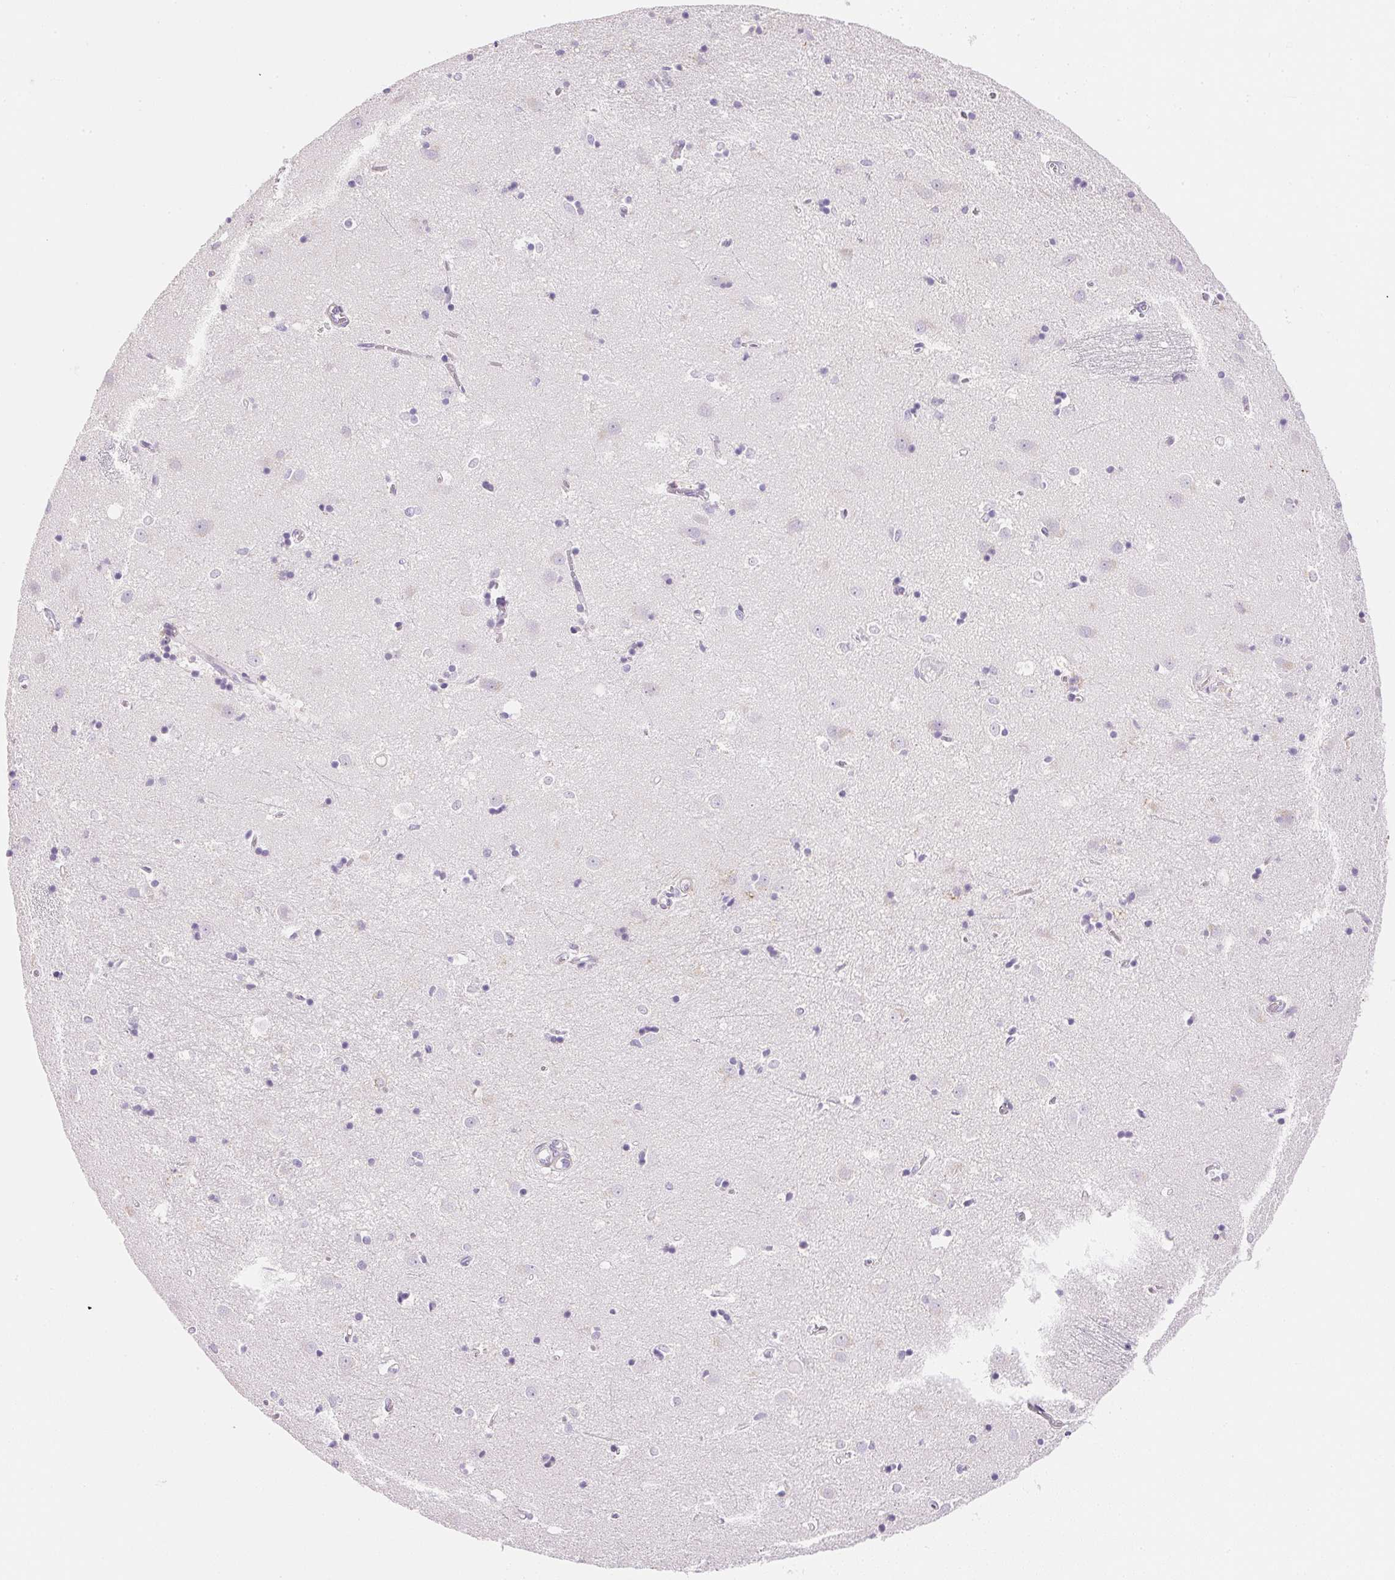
{"staining": {"intensity": "negative", "quantity": "none", "location": "none"}, "tissue": "caudate", "cell_type": "Glial cells", "image_type": "normal", "snomed": [{"axis": "morphology", "description": "Normal tissue, NOS"}, {"axis": "topography", "description": "Lateral ventricle wall"}], "caption": "The image exhibits no significant positivity in glial cells of caudate.", "gene": "KCNE2", "patient": {"sex": "male", "age": 54}}